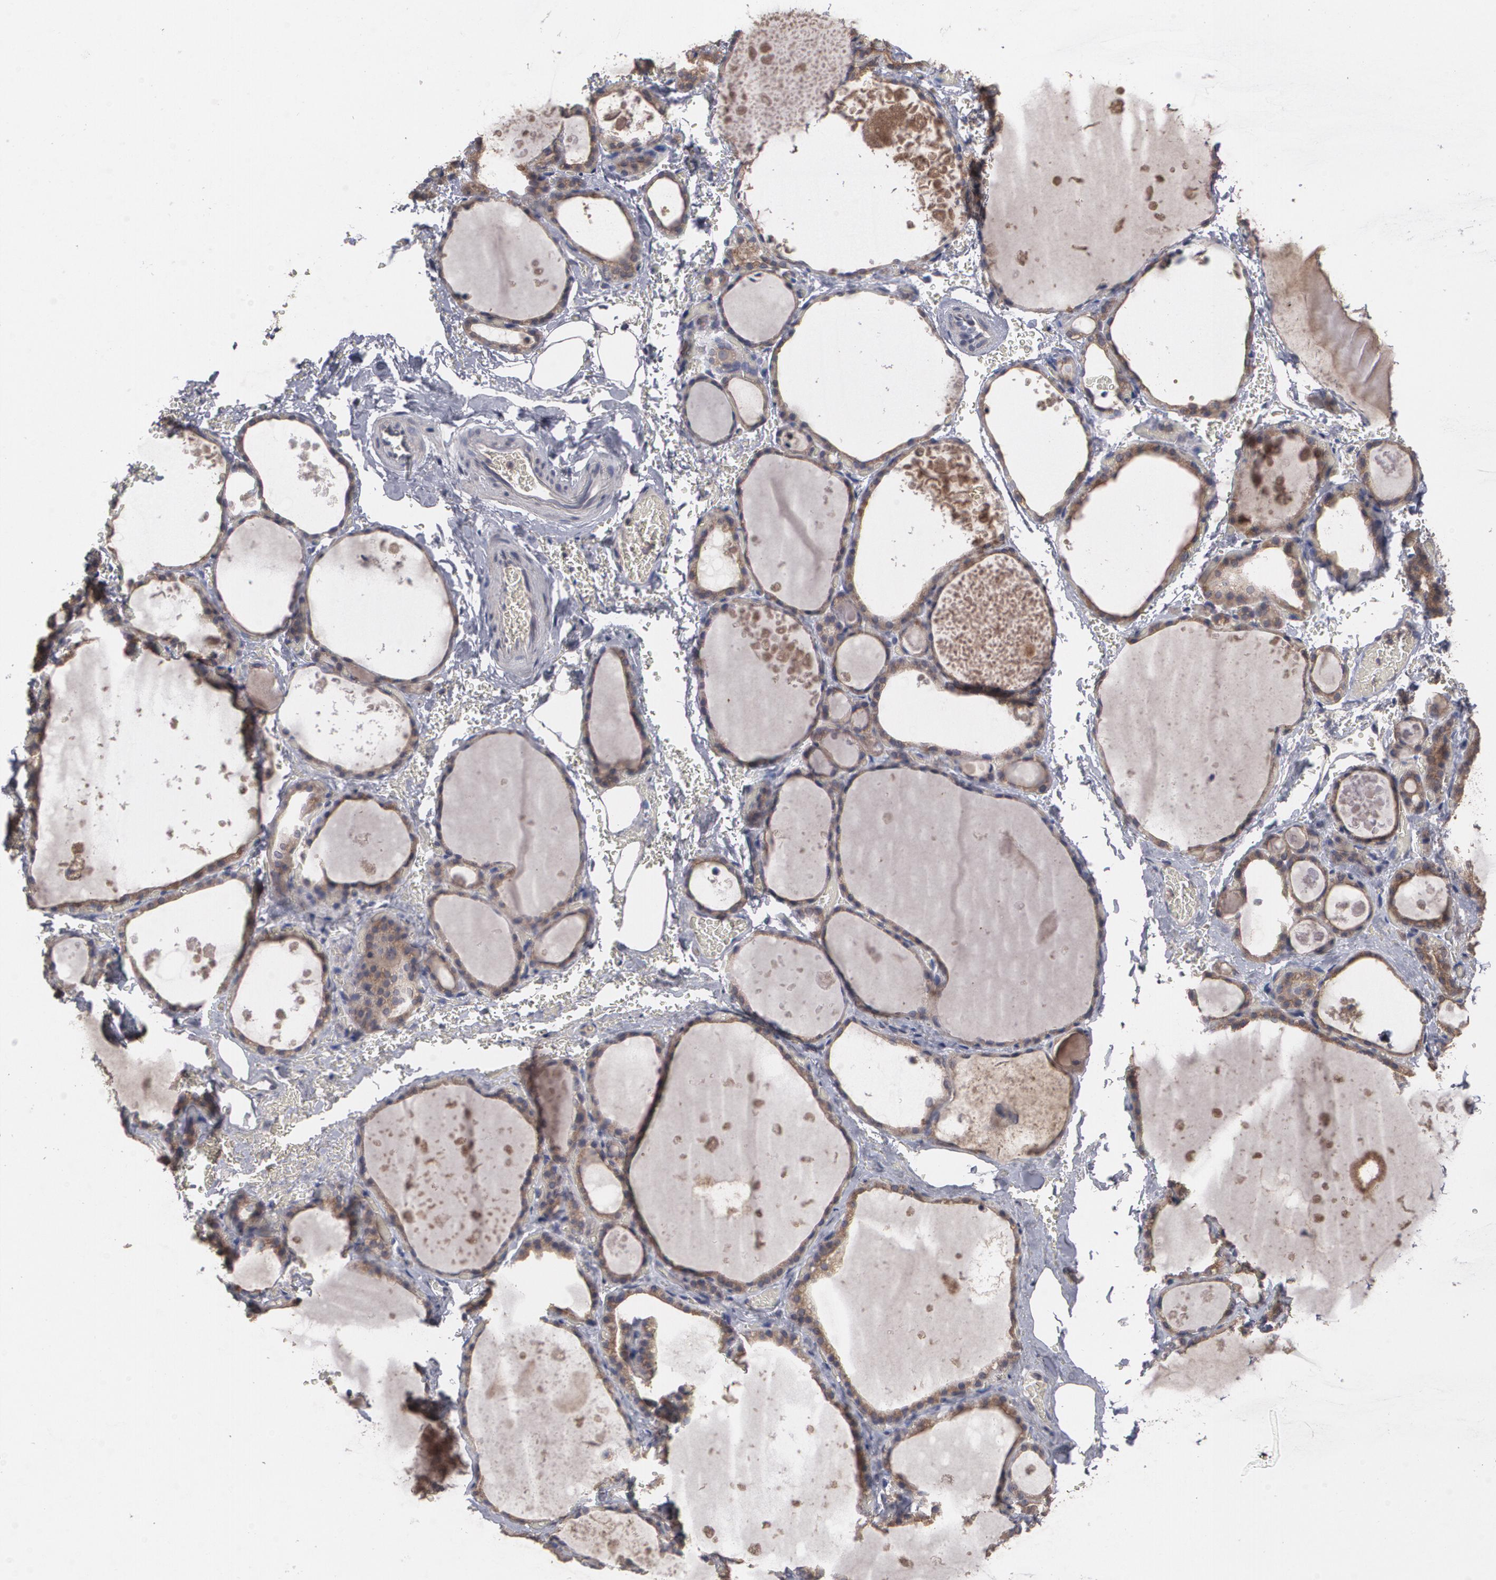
{"staining": {"intensity": "moderate", "quantity": ">75%", "location": "cytoplasmic/membranous"}, "tissue": "thyroid gland", "cell_type": "Glandular cells", "image_type": "normal", "snomed": [{"axis": "morphology", "description": "Normal tissue, NOS"}, {"axis": "topography", "description": "Thyroid gland"}], "caption": "Protein staining of unremarkable thyroid gland shows moderate cytoplasmic/membranous positivity in approximately >75% of glandular cells. (DAB (3,3'-diaminobenzidine) IHC with brightfield microscopy, high magnification).", "gene": "ARF6", "patient": {"sex": "male", "age": 61}}